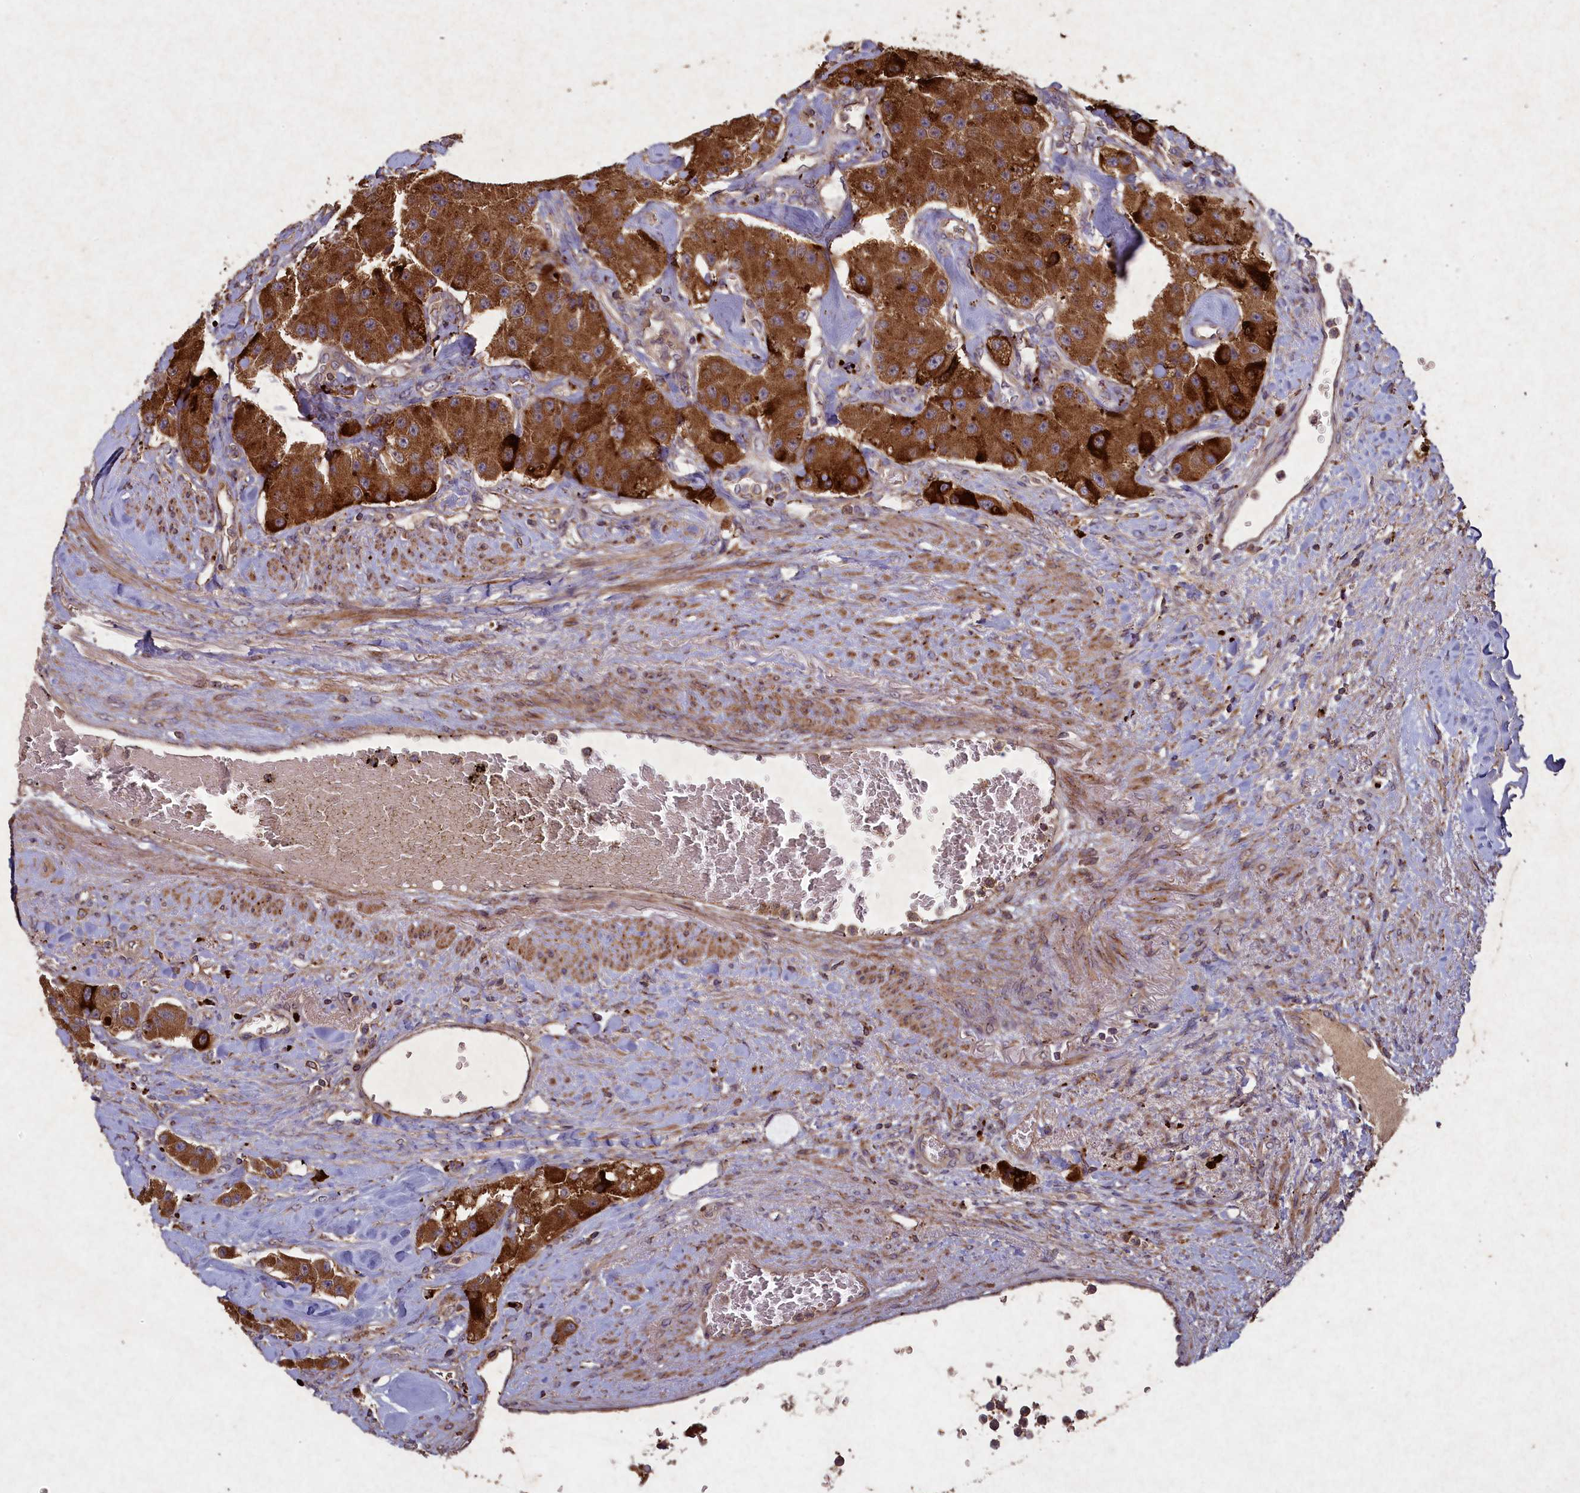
{"staining": {"intensity": "strong", "quantity": ">75%", "location": "cytoplasmic/membranous"}, "tissue": "carcinoid", "cell_type": "Tumor cells", "image_type": "cancer", "snomed": [{"axis": "morphology", "description": "Carcinoid, malignant, NOS"}, {"axis": "topography", "description": "Pancreas"}], "caption": "About >75% of tumor cells in human malignant carcinoid display strong cytoplasmic/membranous protein staining as visualized by brown immunohistochemical staining.", "gene": "CIAO2B", "patient": {"sex": "male", "age": 41}}